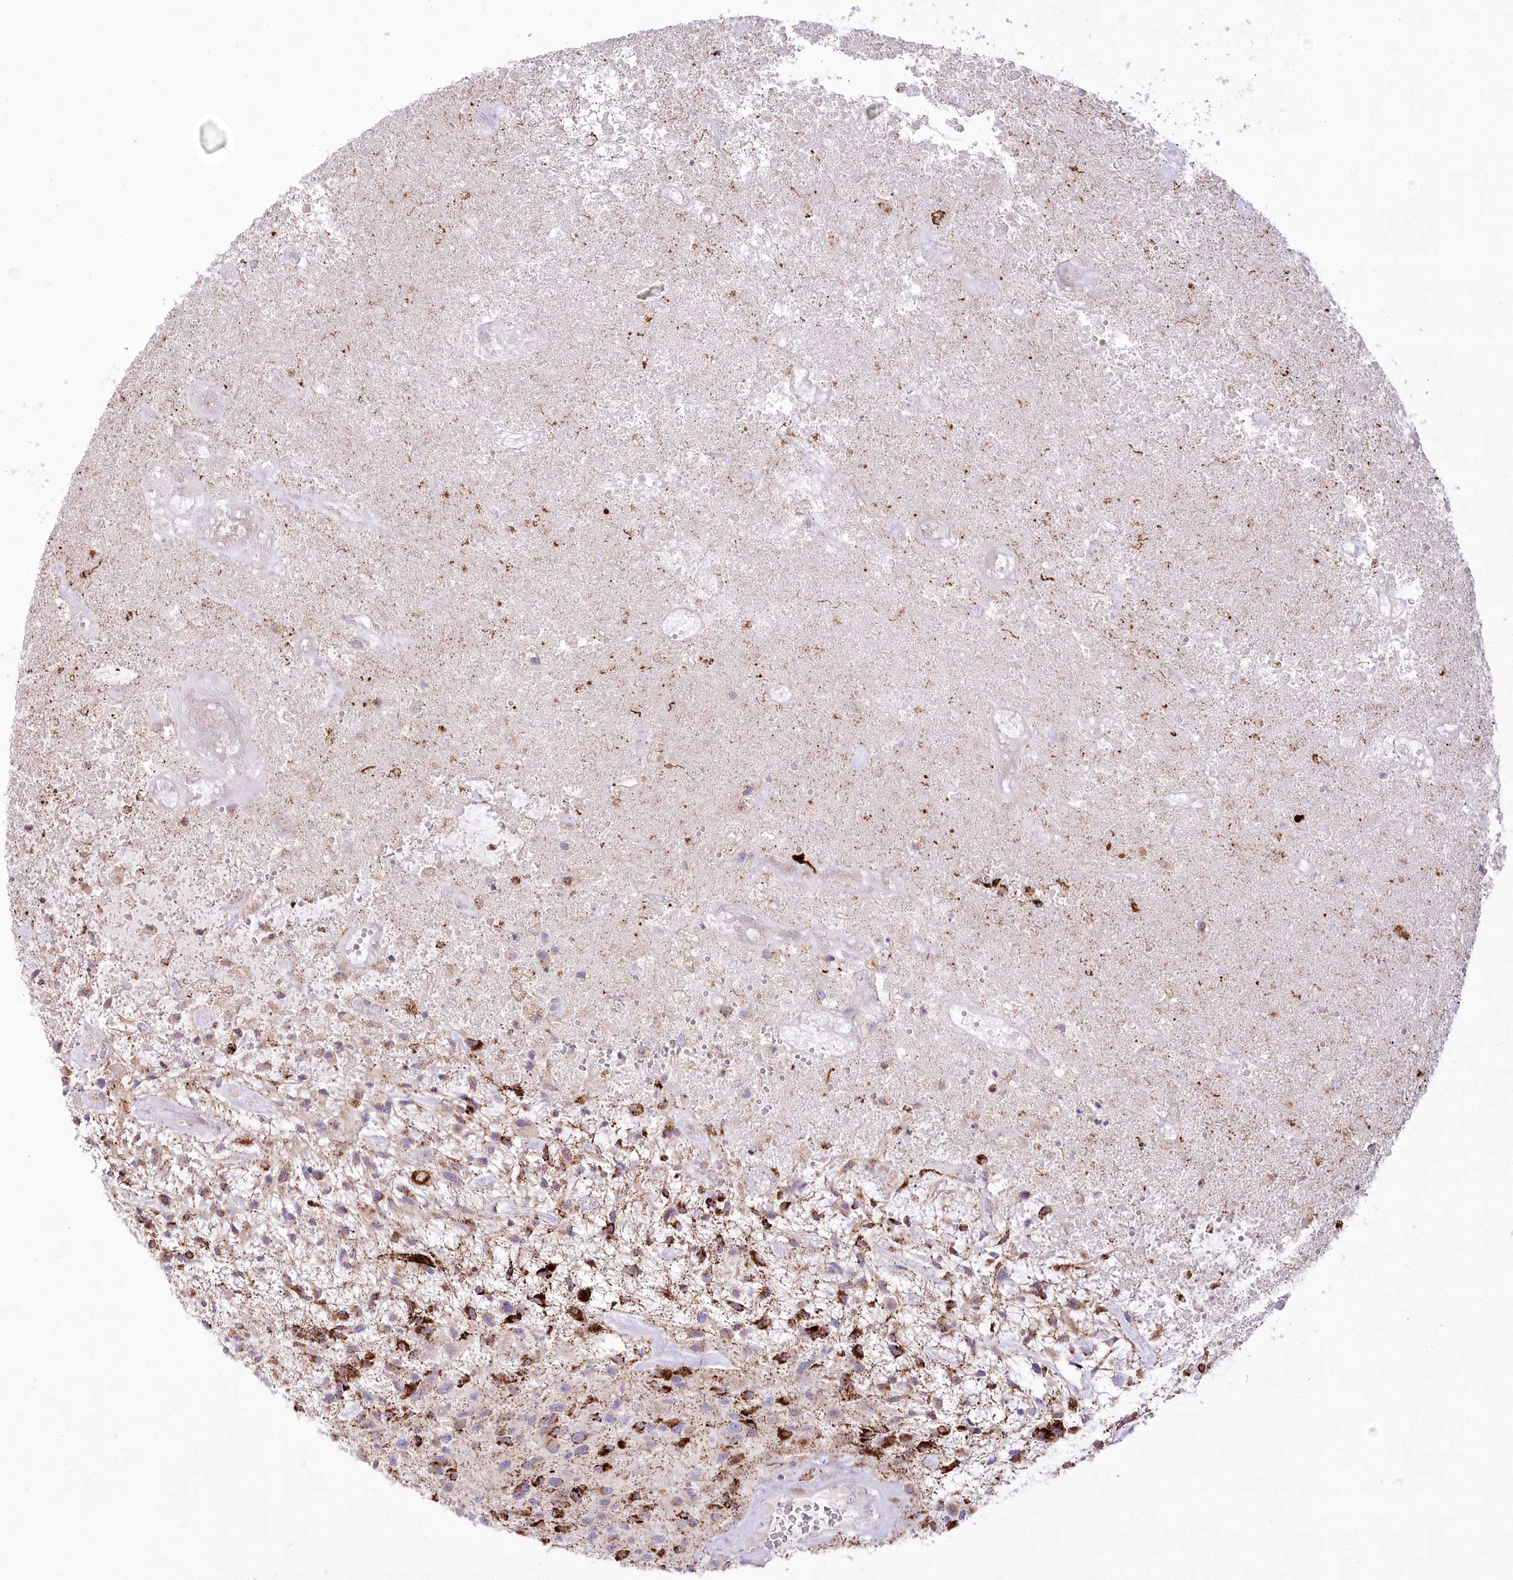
{"staining": {"intensity": "strong", "quantity": "25%-75%", "location": "cytoplasmic/membranous"}, "tissue": "glioma", "cell_type": "Tumor cells", "image_type": "cancer", "snomed": [{"axis": "morphology", "description": "Glioma, malignant, High grade"}, {"axis": "topography", "description": "Brain"}], "caption": "Protein staining of malignant high-grade glioma tissue demonstrates strong cytoplasmic/membranous positivity in about 25%-75% of tumor cells. The protein of interest is shown in brown color, while the nuclei are stained blue.", "gene": "CEP164", "patient": {"sex": "male", "age": 47}}